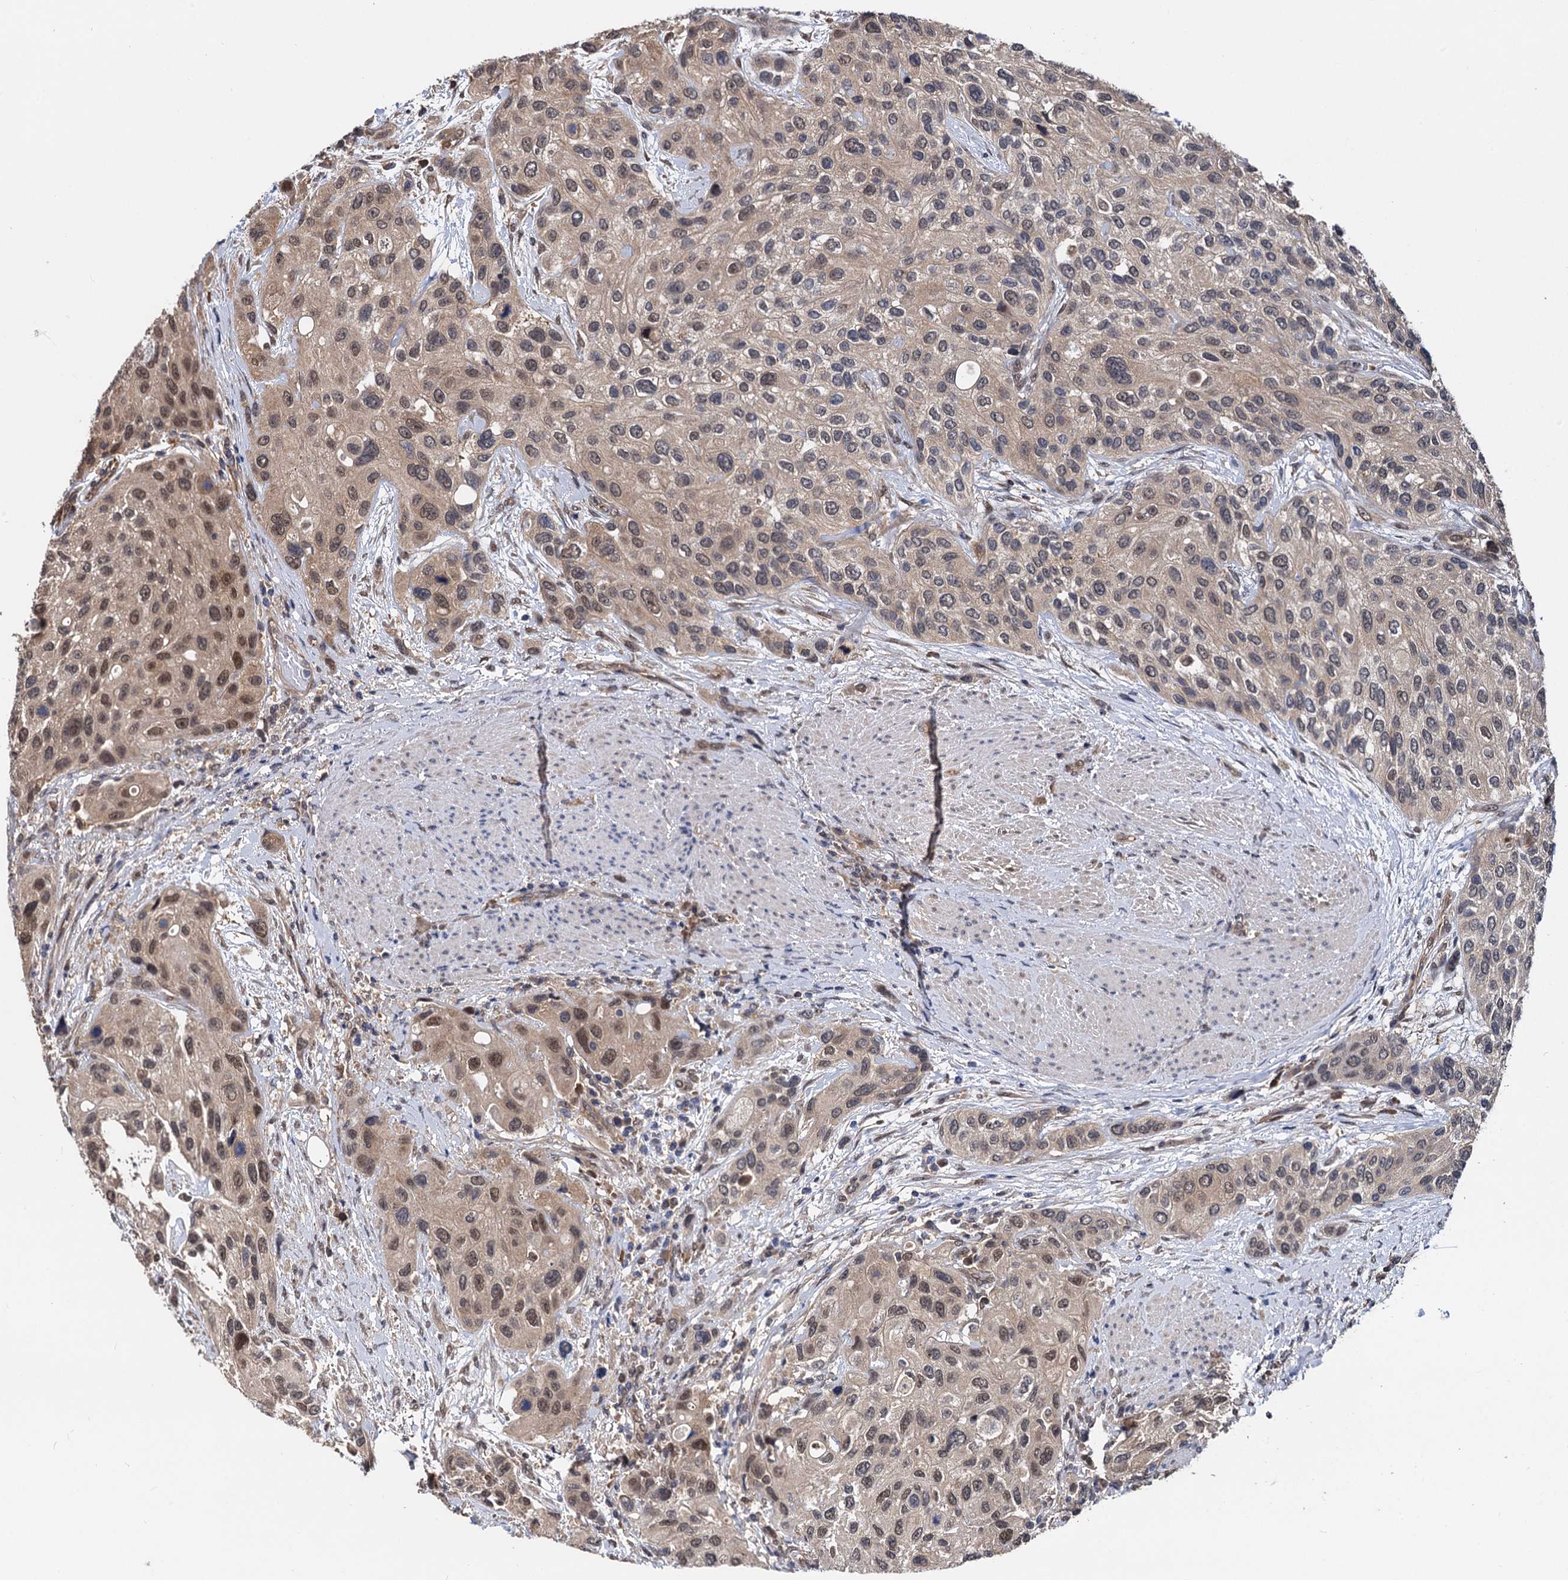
{"staining": {"intensity": "moderate", "quantity": ">75%", "location": "nuclear"}, "tissue": "urothelial cancer", "cell_type": "Tumor cells", "image_type": "cancer", "snomed": [{"axis": "morphology", "description": "Normal tissue, NOS"}, {"axis": "morphology", "description": "Urothelial carcinoma, High grade"}, {"axis": "topography", "description": "Vascular tissue"}, {"axis": "topography", "description": "Urinary bladder"}], "caption": "Tumor cells exhibit moderate nuclear expression in about >75% of cells in high-grade urothelial carcinoma.", "gene": "PSMD4", "patient": {"sex": "female", "age": 56}}